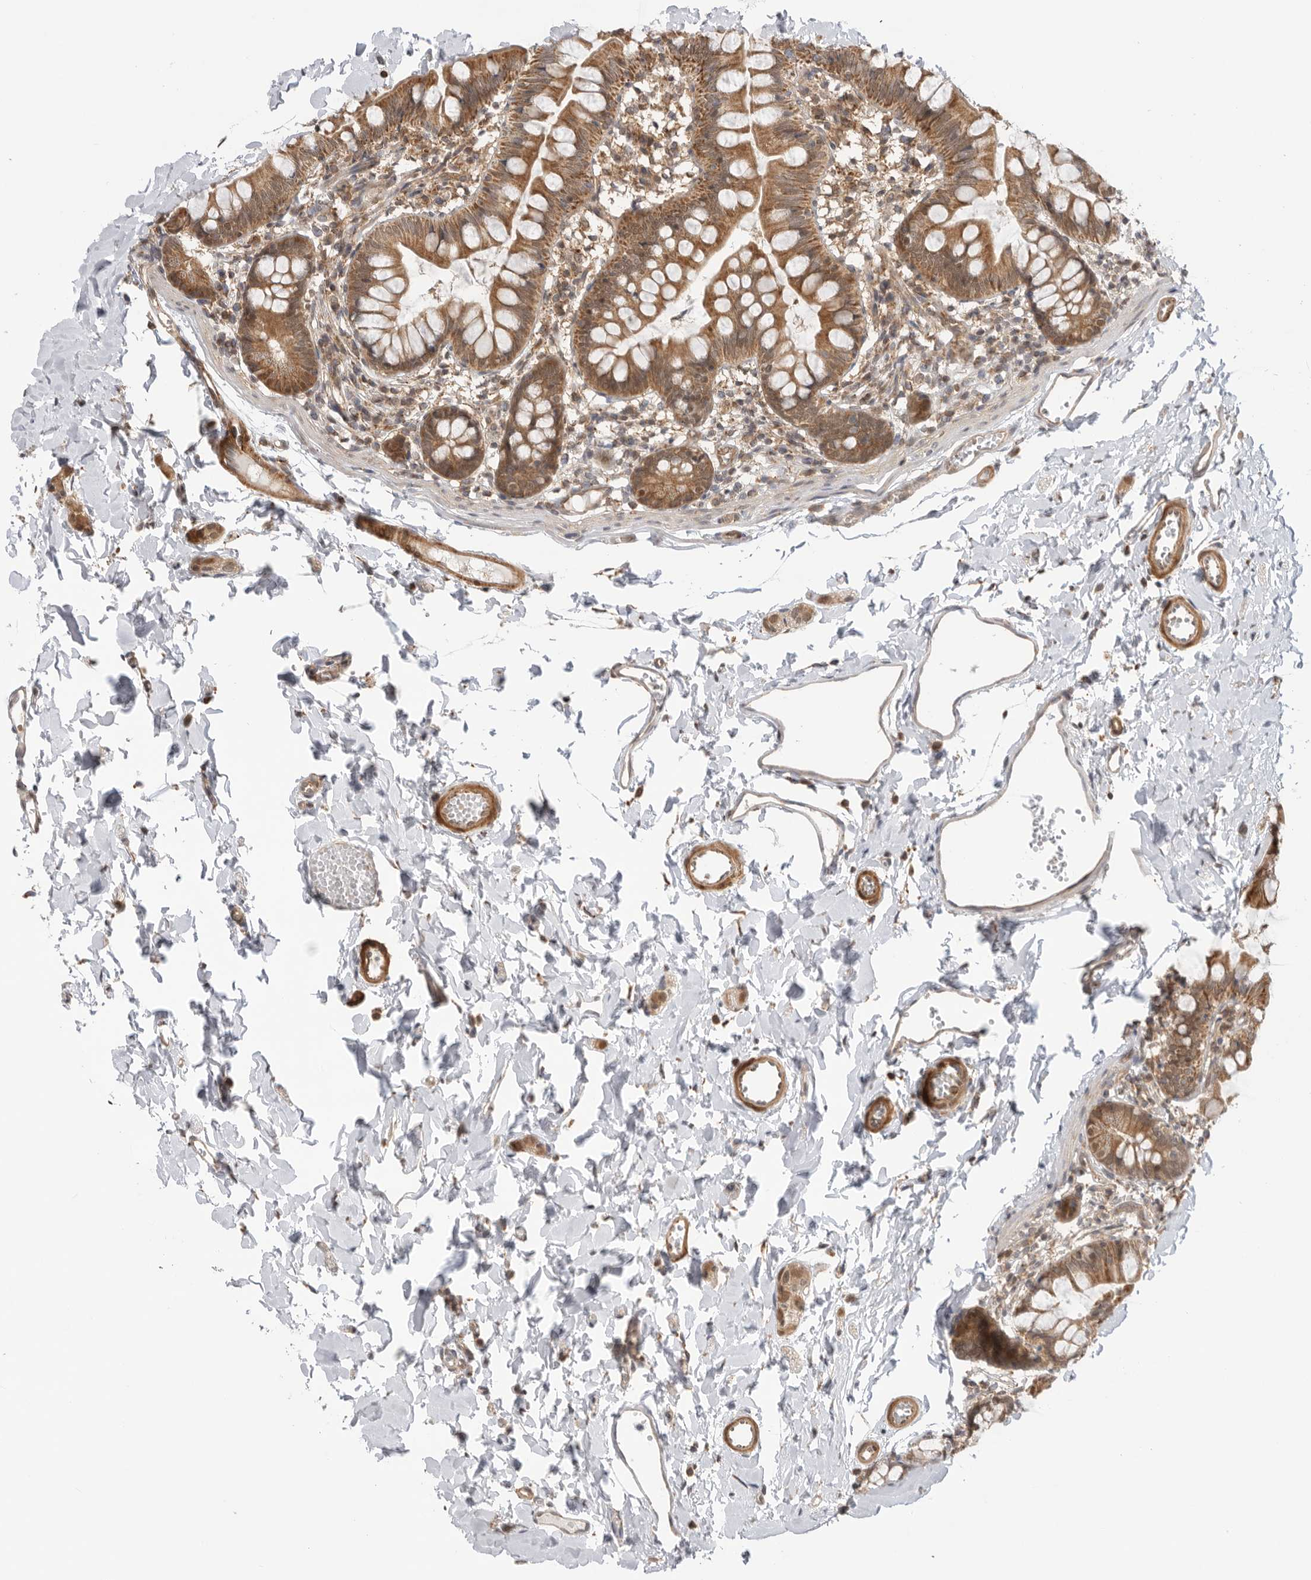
{"staining": {"intensity": "strong", "quantity": ">75%", "location": "cytoplasmic/membranous"}, "tissue": "small intestine", "cell_type": "Glandular cells", "image_type": "normal", "snomed": [{"axis": "morphology", "description": "Normal tissue, NOS"}, {"axis": "topography", "description": "Small intestine"}], "caption": "Protein positivity by IHC shows strong cytoplasmic/membranous staining in approximately >75% of glandular cells in normal small intestine.", "gene": "DCAF8", "patient": {"sex": "male", "age": 7}}